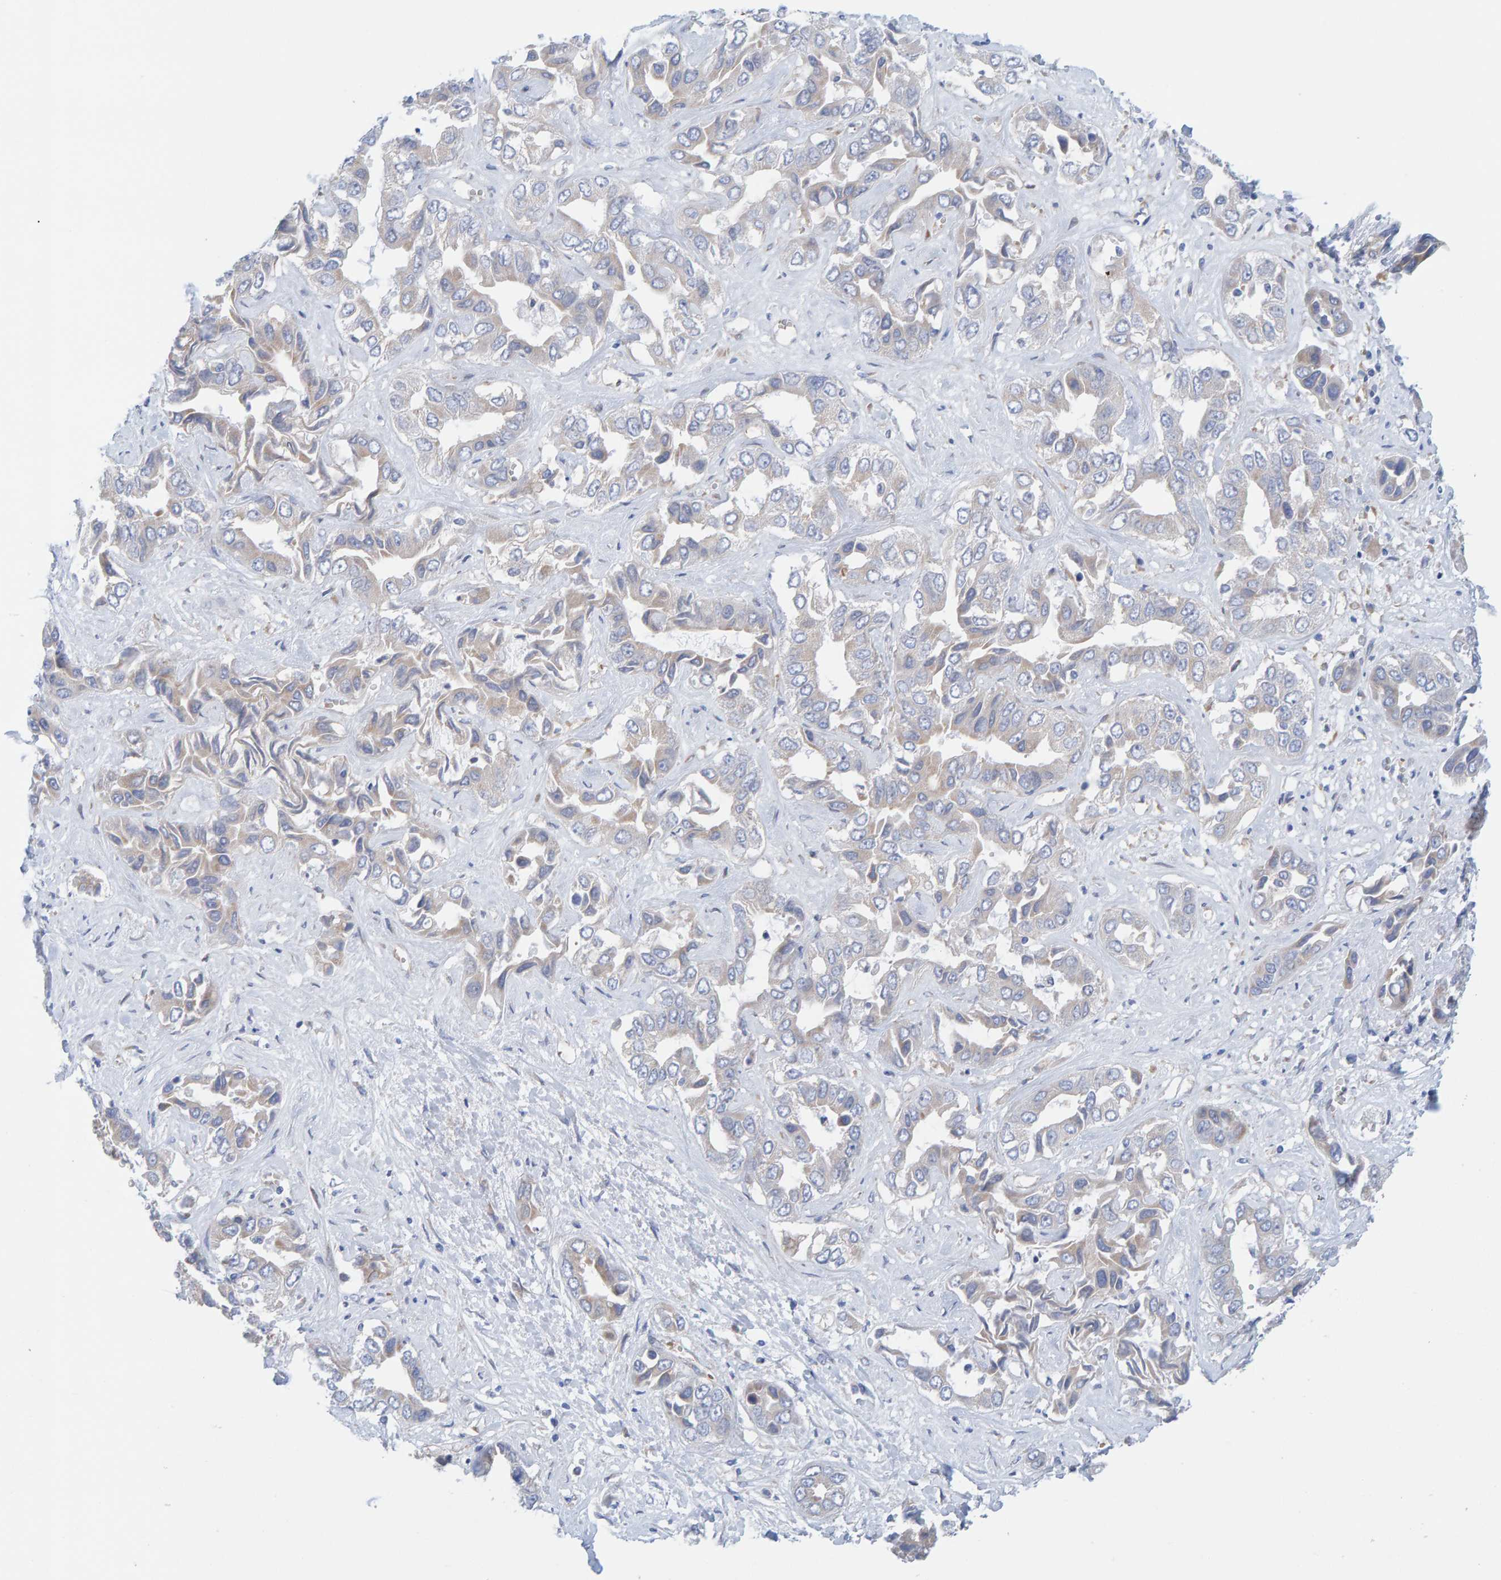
{"staining": {"intensity": "negative", "quantity": "none", "location": "none"}, "tissue": "liver cancer", "cell_type": "Tumor cells", "image_type": "cancer", "snomed": [{"axis": "morphology", "description": "Cholangiocarcinoma"}, {"axis": "topography", "description": "Liver"}], "caption": "An IHC histopathology image of liver cancer (cholangiocarcinoma) is shown. There is no staining in tumor cells of liver cancer (cholangiocarcinoma).", "gene": "CDK5RAP3", "patient": {"sex": "female", "age": 52}}